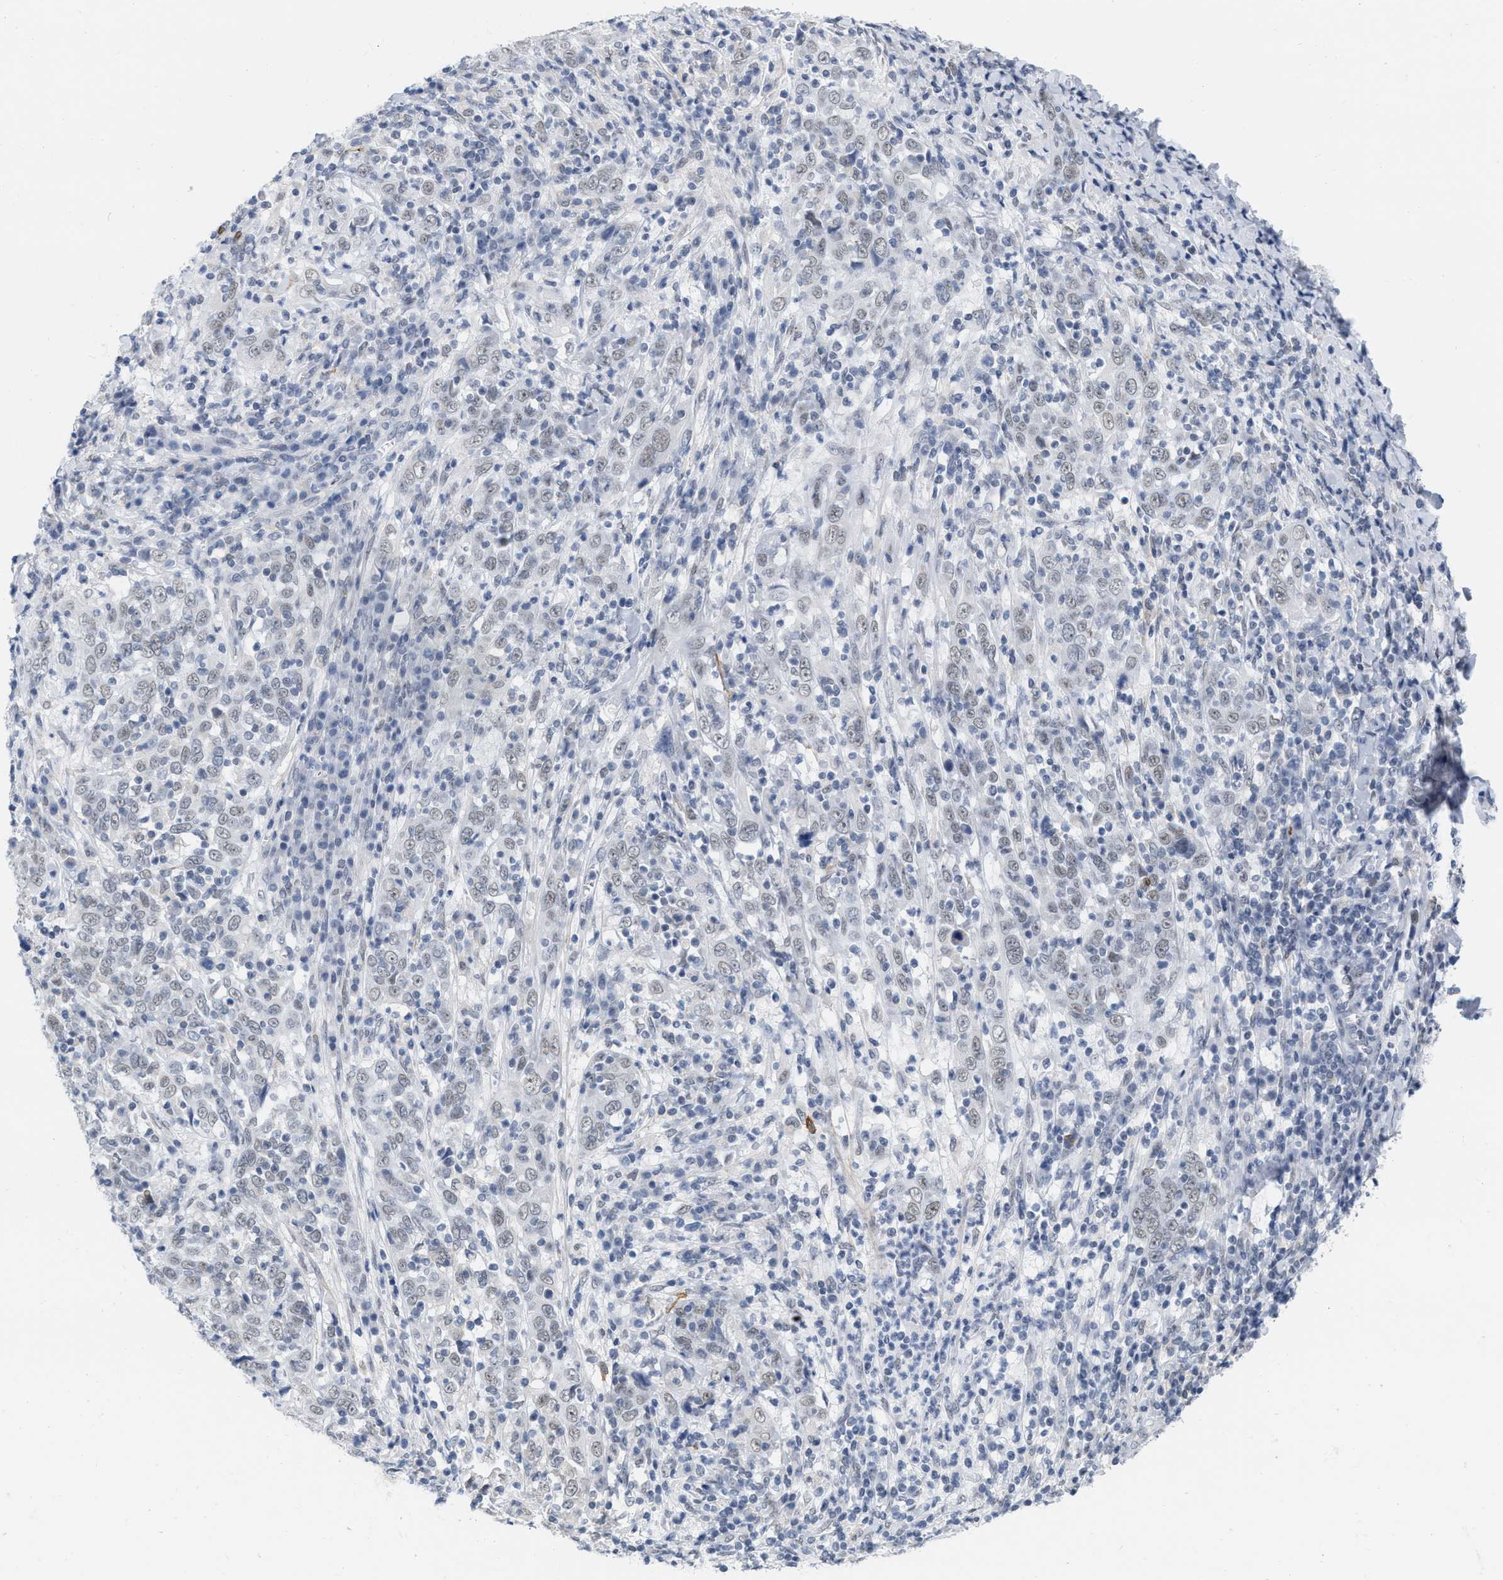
{"staining": {"intensity": "weak", "quantity": "<25%", "location": "nuclear"}, "tissue": "cervical cancer", "cell_type": "Tumor cells", "image_type": "cancer", "snomed": [{"axis": "morphology", "description": "Squamous cell carcinoma, NOS"}, {"axis": "topography", "description": "Cervix"}], "caption": "Tumor cells show no significant staining in cervical squamous cell carcinoma.", "gene": "XIRP1", "patient": {"sex": "female", "age": 46}}